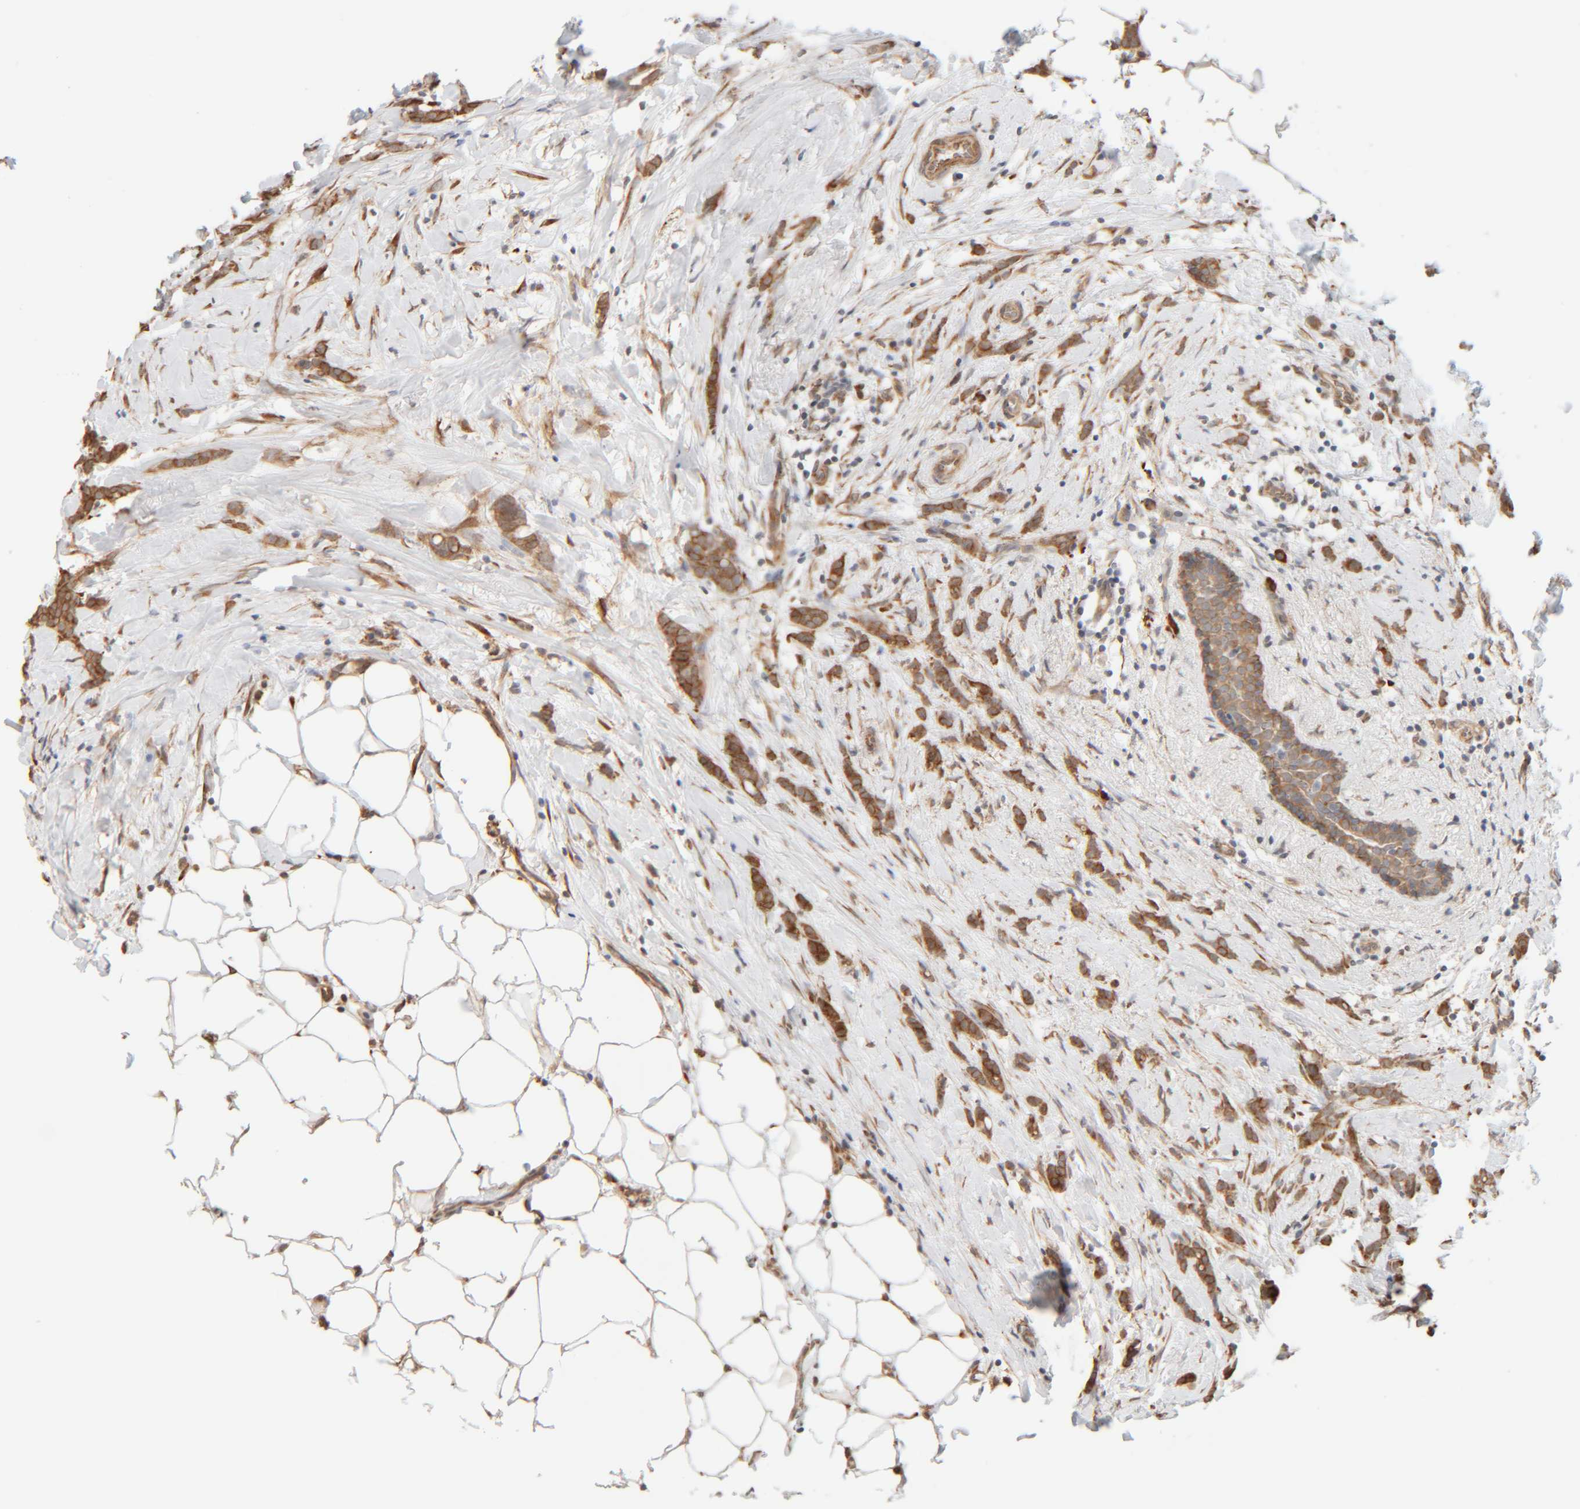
{"staining": {"intensity": "moderate", "quantity": ">75%", "location": "cytoplasmic/membranous"}, "tissue": "breast cancer", "cell_type": "Tumor cells", "image_type": "cancer", "snomed": [{"axis": "morphology", "description": "Lobular carcinoma, in situ"}, {"axis": "morphology", "description": "Lobular carcinoma"}, {"axis": "topography", "description": "Breast"}], "caption": "This histopathology image displays IHC staining of human lobular carcinoma (breast), with medium moderate cytoplasmic/membranous positivity in approximately >75% of tumor cells.", "gene": "INTS1", "patient": {"sex": "female", "age": 41}}